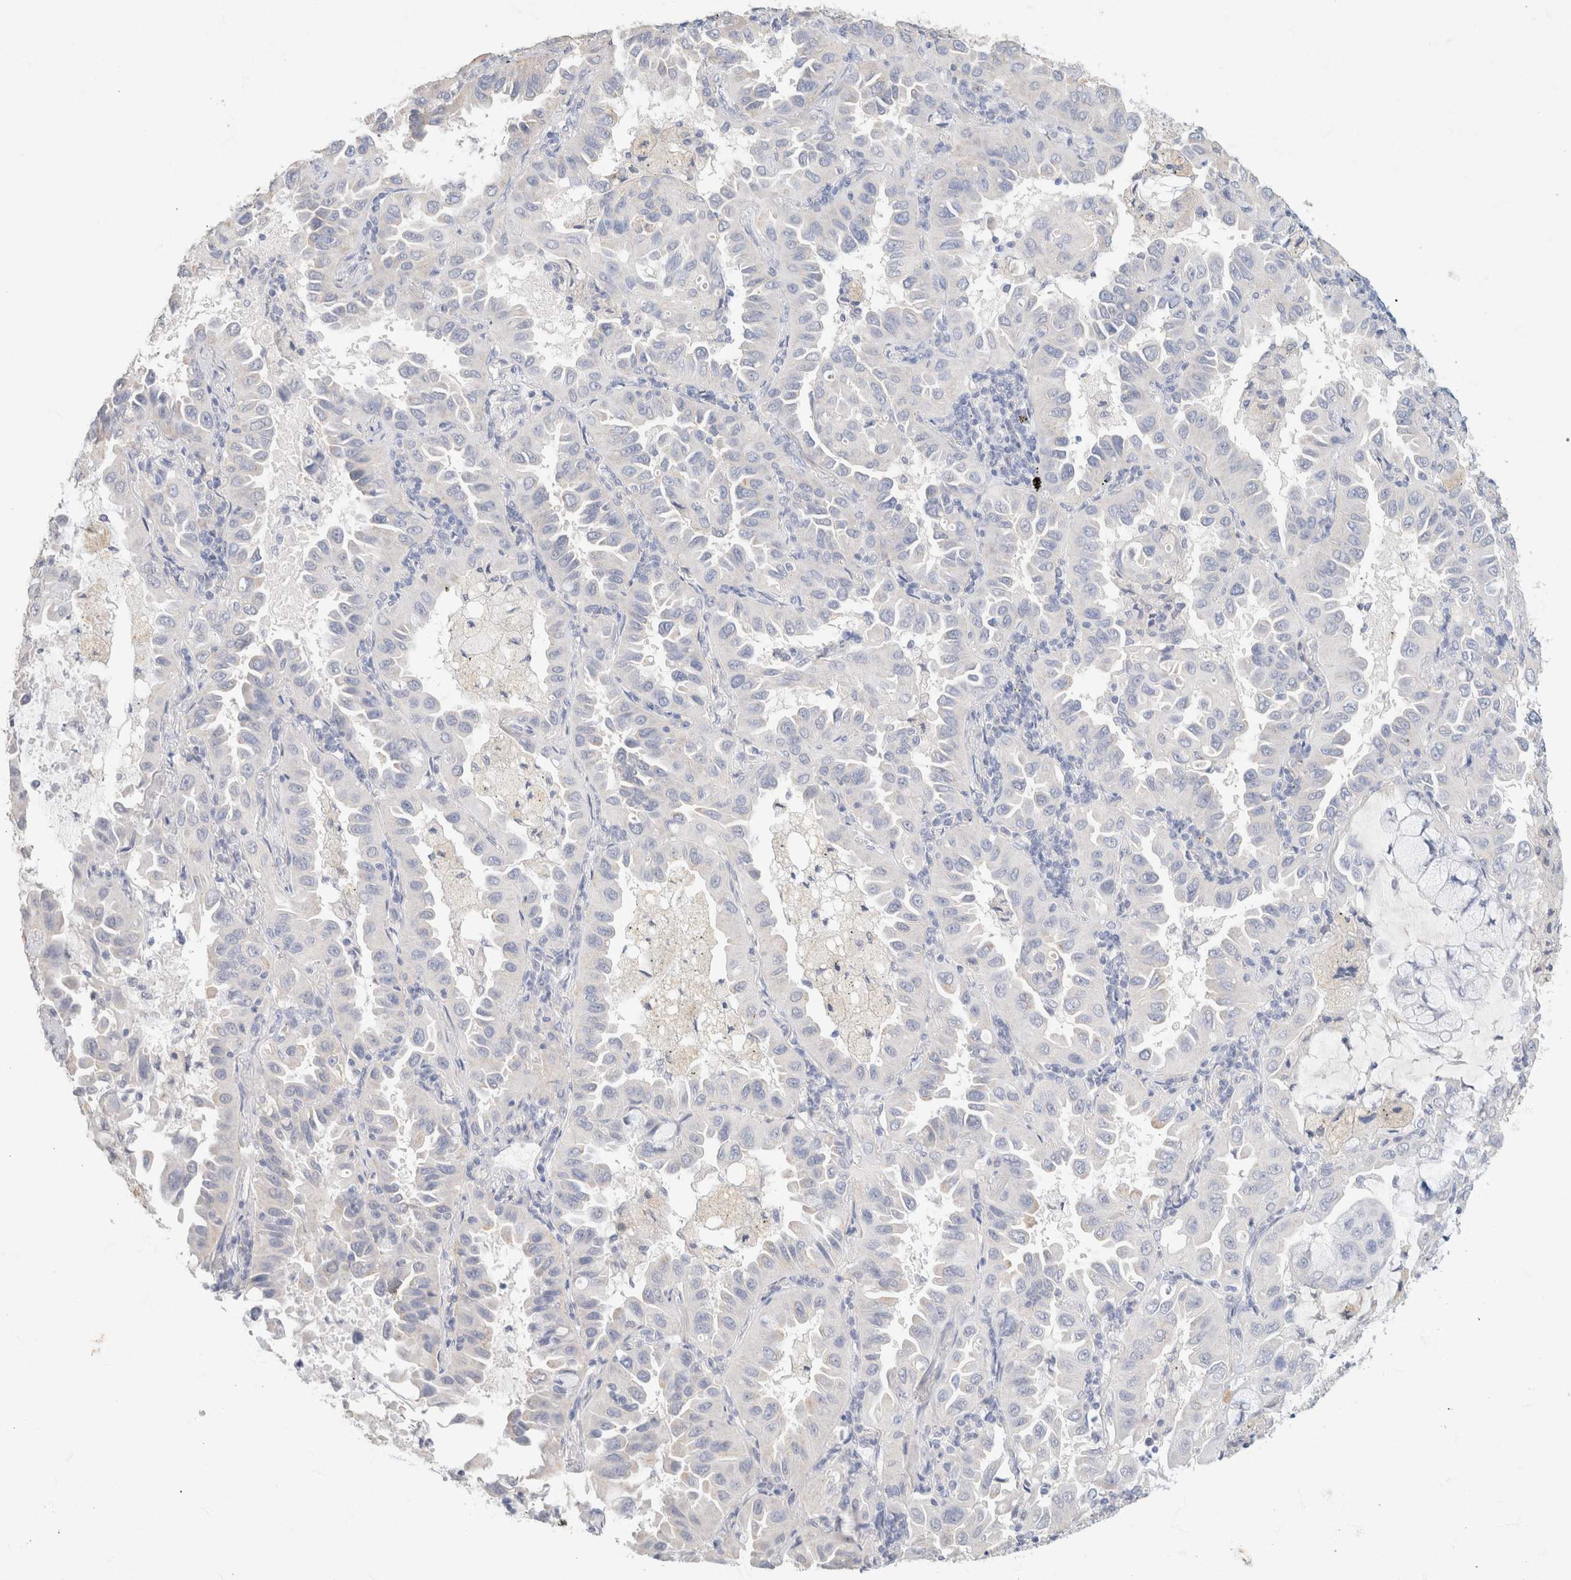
{"staining": {"intensity": "negative", "quantity": "none", "location": "none"}, "tissue": "lung cancer", "cell_type": "Tumor cells", "image_type": "cancer", "snomed": [{"axis": "morphology", "description": "Adenocarcinoma, NOS"}, {"axis": "topography", "description": "Lung"}], "caption": "This is an immunohistochemistry (IHC) micrograph of lung adenocarcinoma. There is no staining in tumor cells.", "gene": "CA12", "patient": {"sex": "male", "age": 64}}